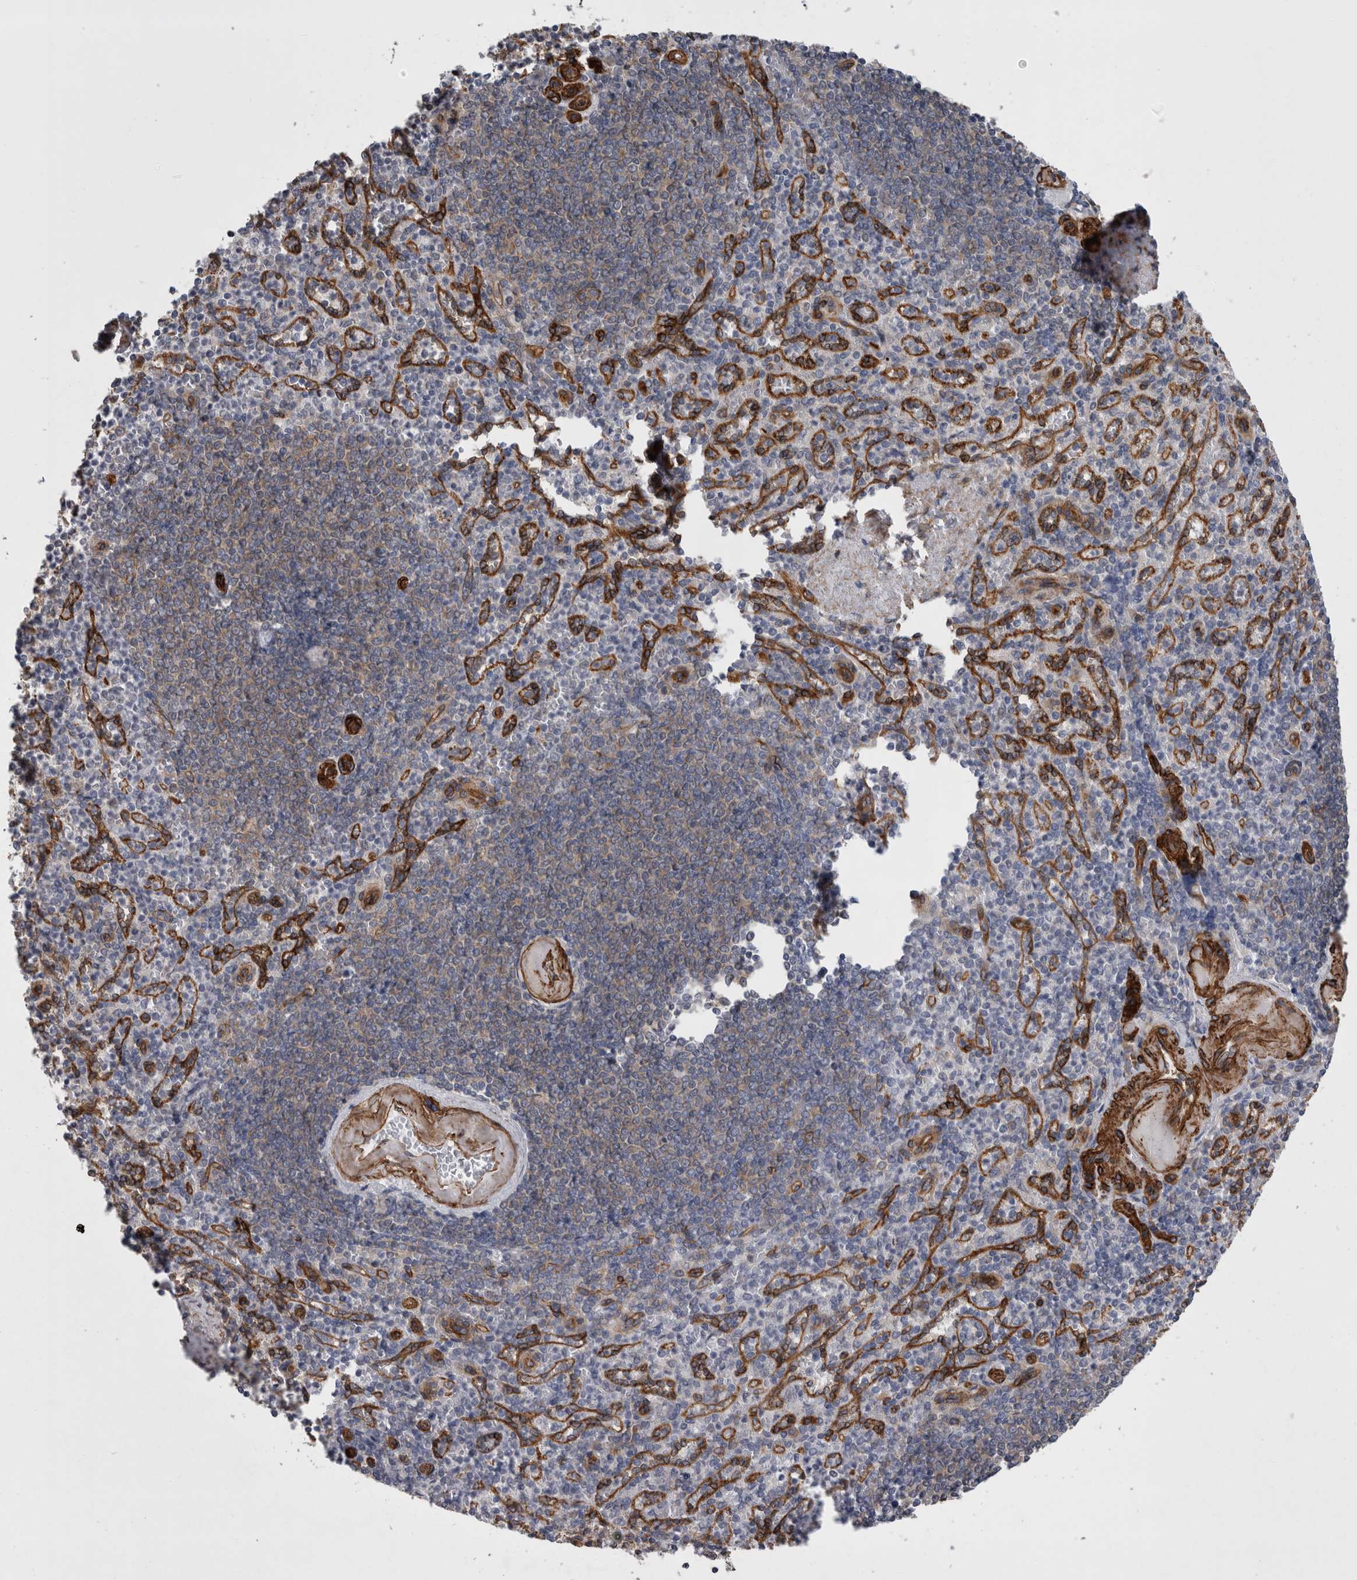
{"staining": {"intensity": "weak", "quantity": "<25%", "location": "cytoplasmic/membranous"}, "tissue": "spleen", "cell_type": "Cells in red pulp", "image_type": "normal", "snomed": [{"axis": "morphology", "description": "Normal tissue, NOS"}, {"axis": "topography", "description": "Spleen"}], "caption": "IHC photomicrograph of normal spleen: human spleen stained with DAB demonstrates no significant protein positivity in cells in red pulp.", "gene": "DDX6", "patient": {"sex": "female", "age": 74}}